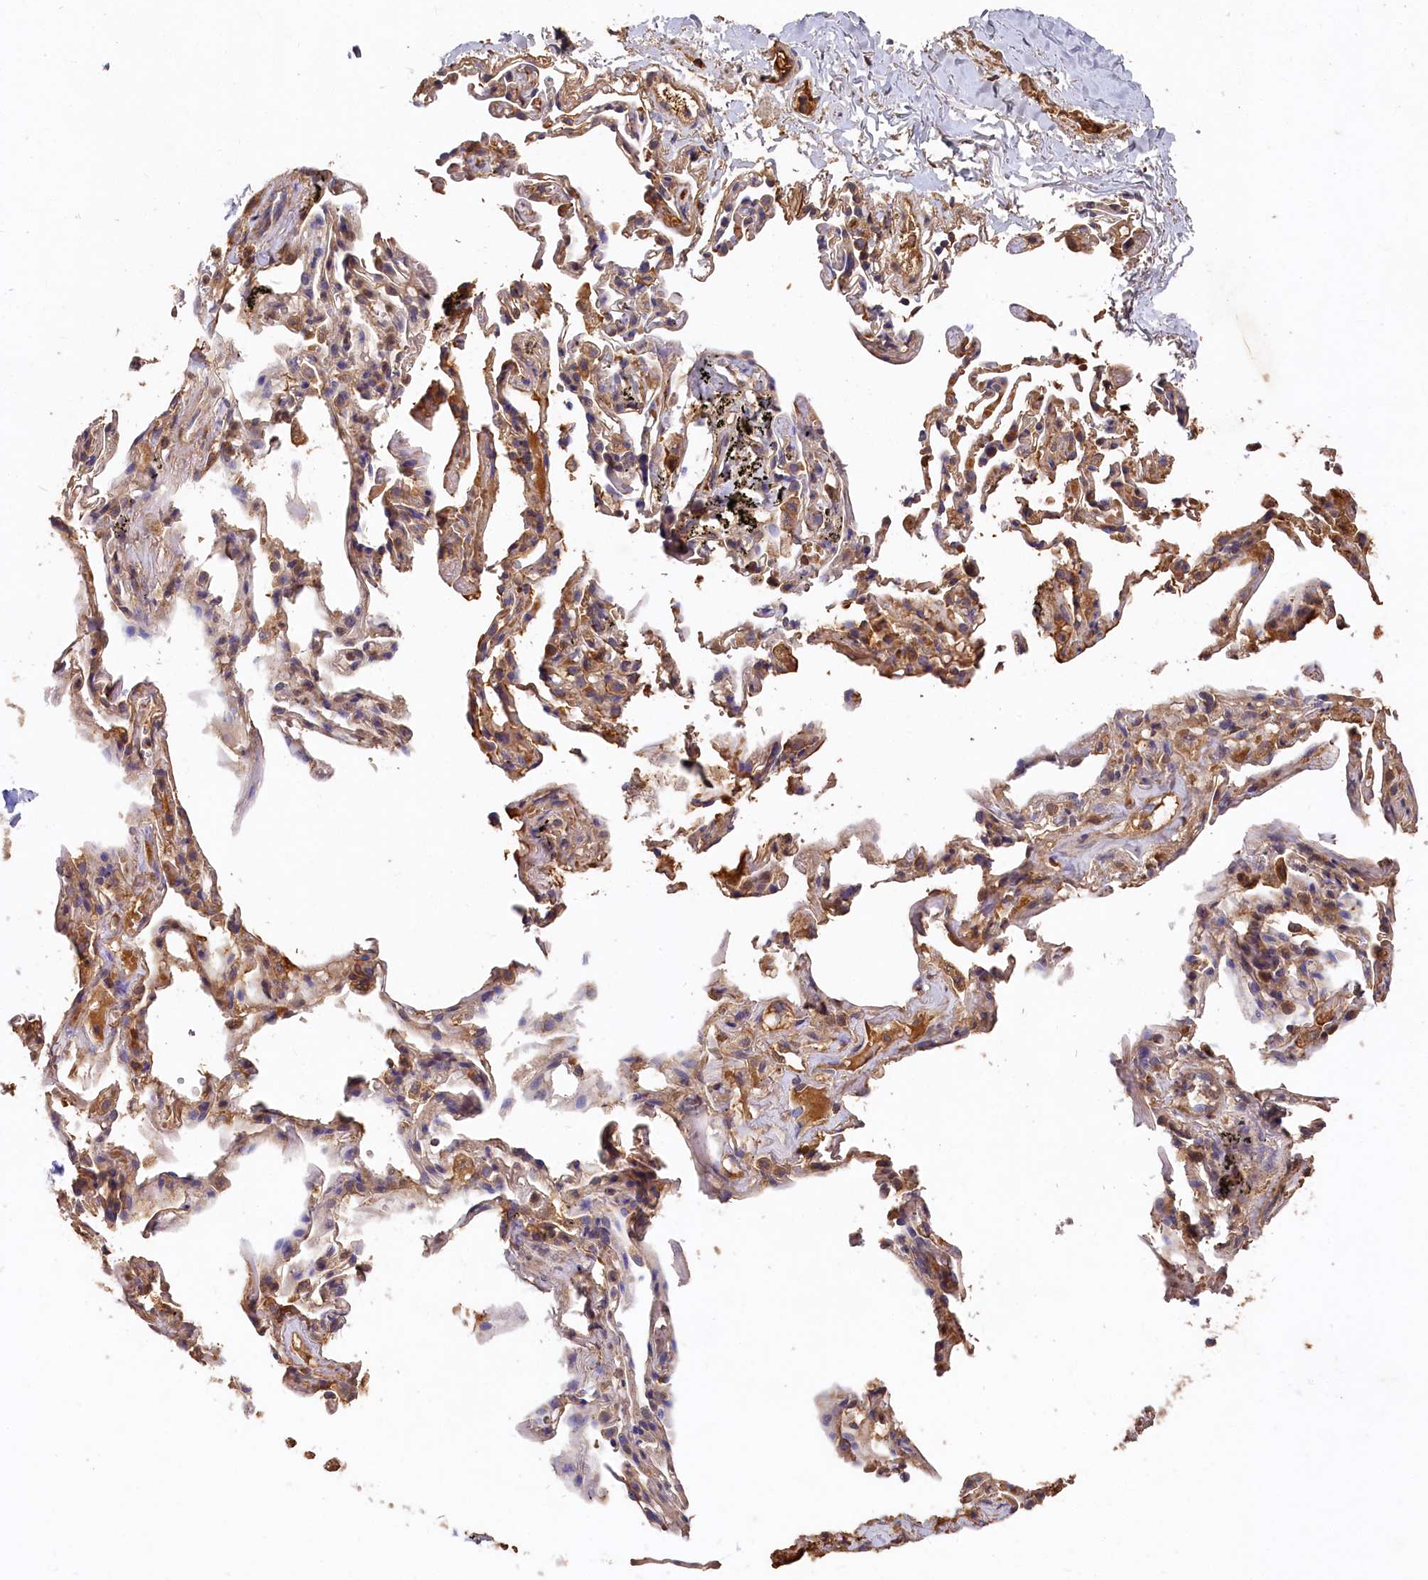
{"staining": {"intensity": "moderate", "quantity": ">75%", "location": "cytoplasmic/membranous"}, "tissue": "adipose tissue", "cell_type": "Adipocytes", "image_type": "normal", "snomed": [{"axis": "morphology", "description": "Normal tissue, NOS"}, {"axis": "topography", "description": "Lymph node"}, {"axis": "topography", "description": "Bronchus"}], "caption": "Adipose tissue stained with immunohistochemistry (IHC) displays moderate cytoplasmic/membranous expression in approximately >75% of adipocytes. (IHC, brightfield microscopy, high magnification).", "gene": "DHRS11", "patient": {"sex": "male", "age": 63}}